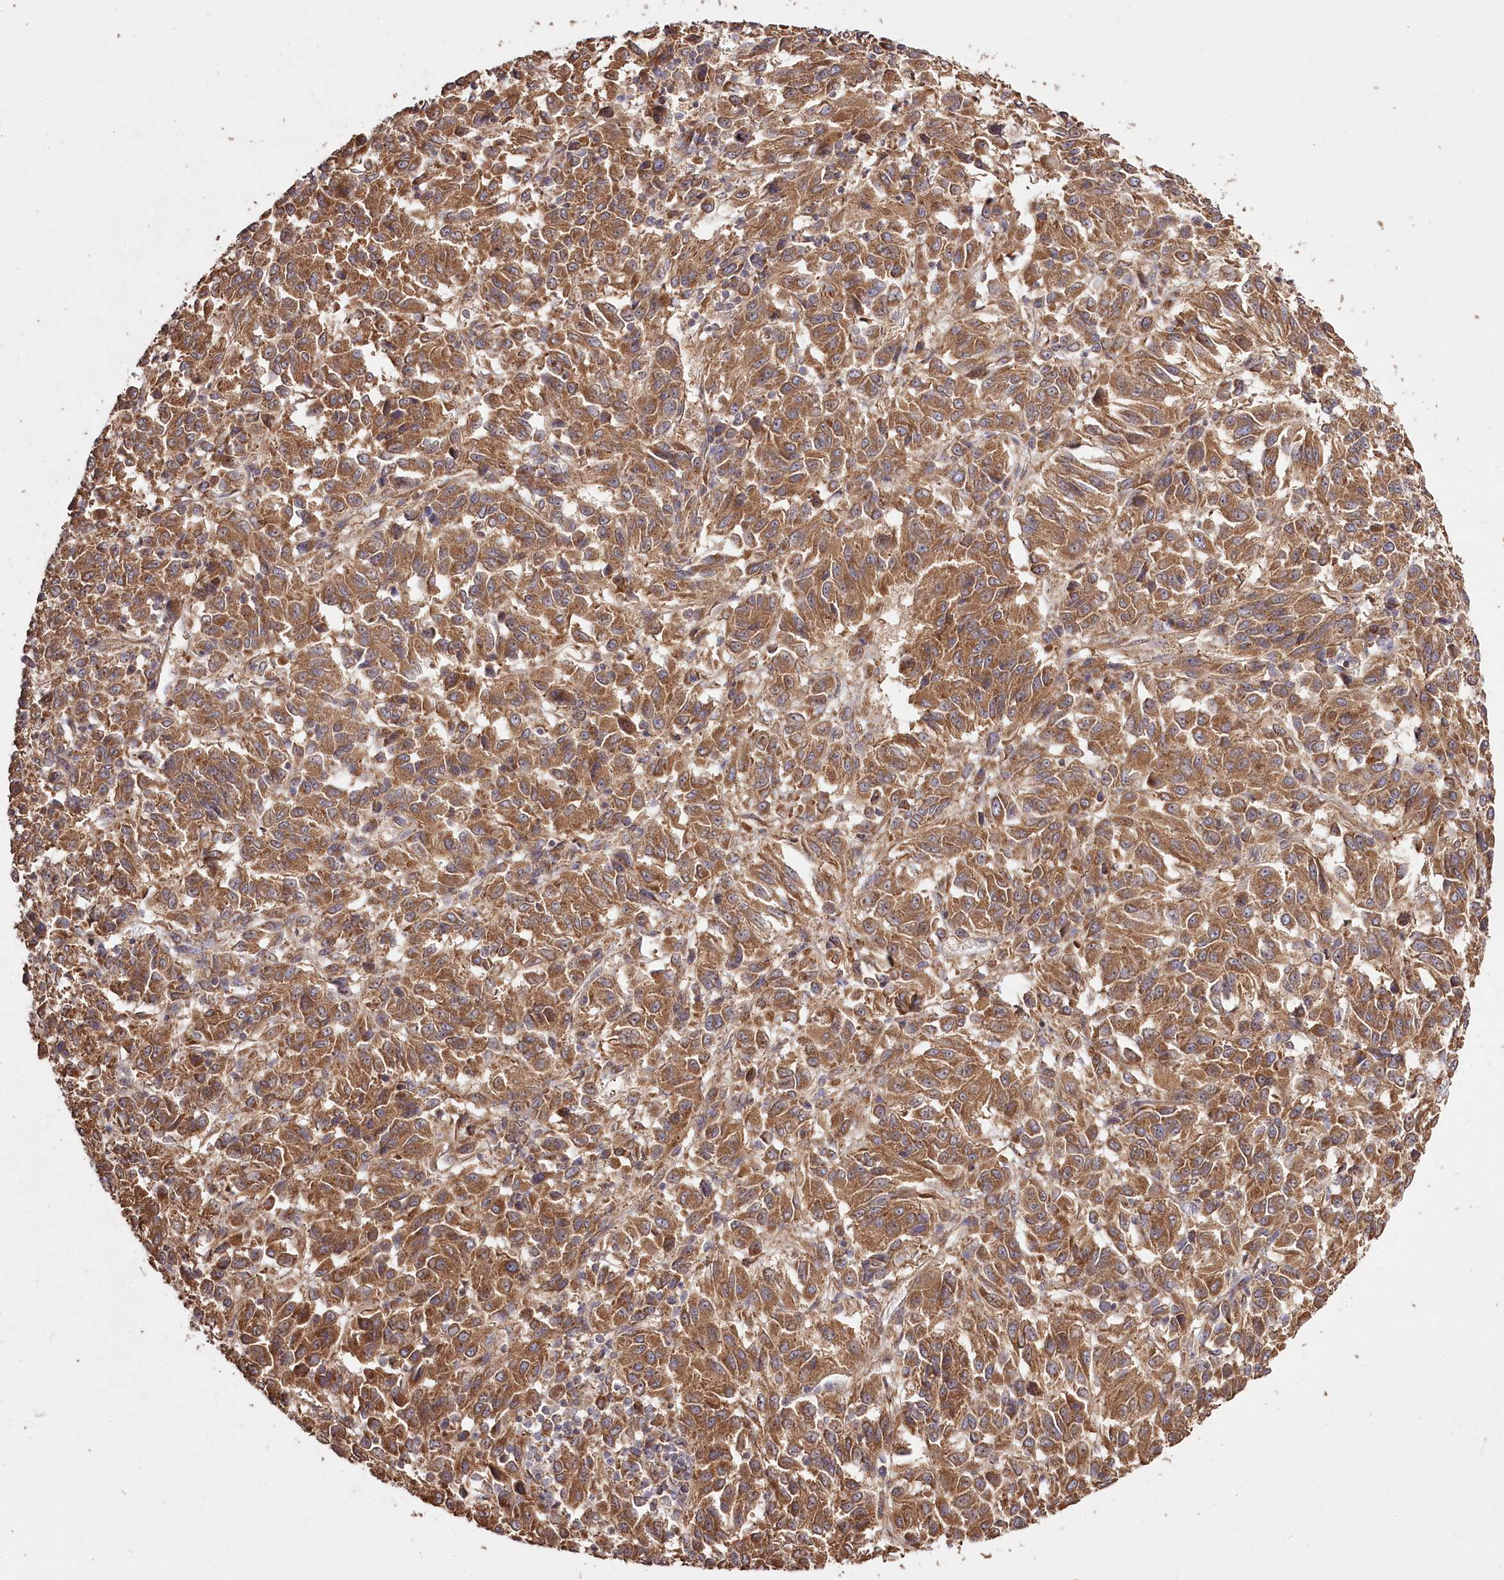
{"staining": {"intensity": "moderate", "quantity": ">75%", "location": "cytoplasmic/membranous"}, "tissue": "melanoma", "cell_type": "Tumor cells", "image_type": "cancer", "snomed": [{"axis": "morphology", "description": "Malignant melanoma, Metastatic site"}, {"axis": "topography", "description": "Lung"}], "caption": "The photomicrograph displays immunohistochemical staining of melanoma. There is moderate cytoplasmic/membranous expression is seen in approximately >75% of tumor cells.", "gene": "PRSS53", "patient": {"sex": "male", "age": 64}}